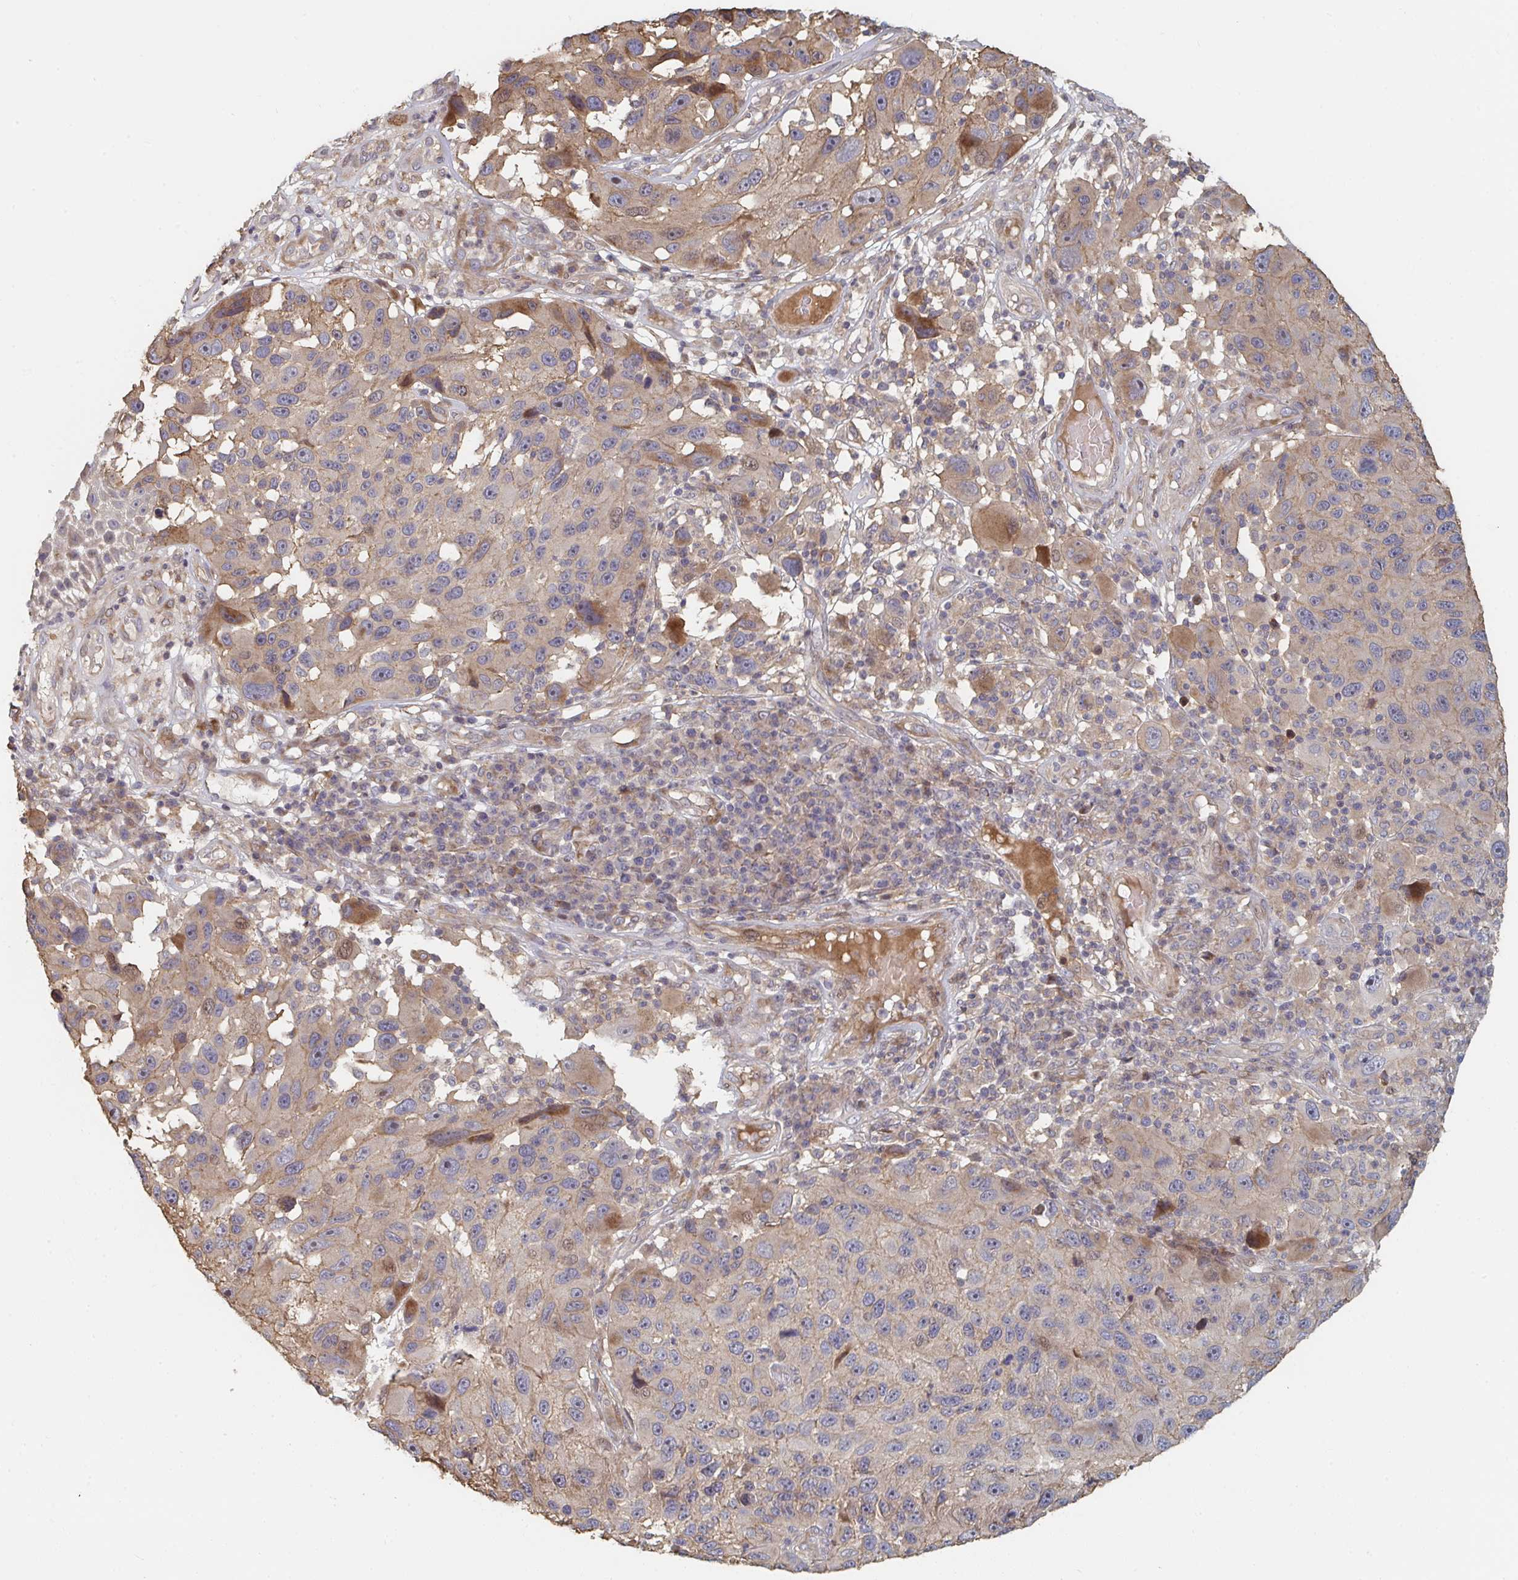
{"staining": {"intensity": "weak", "quantity": "<25%", "location": "cytoplasmic/membranous"}, "tissue": "melanoma", "cell_type": "Tumor cells", "image_type": "cancer", "snomed": [{"axis": "morphology", "description": "Malignant melanoma, NOS"}, {"axis": "topography", "description": "Skin"}], "caption": "An immunohistochemistry histopathology image of melanoma is shown. There is no staining in tumor cells of melanoma.", "gene": "PTEN", "patient": {"sex": "male", "age": 53}}